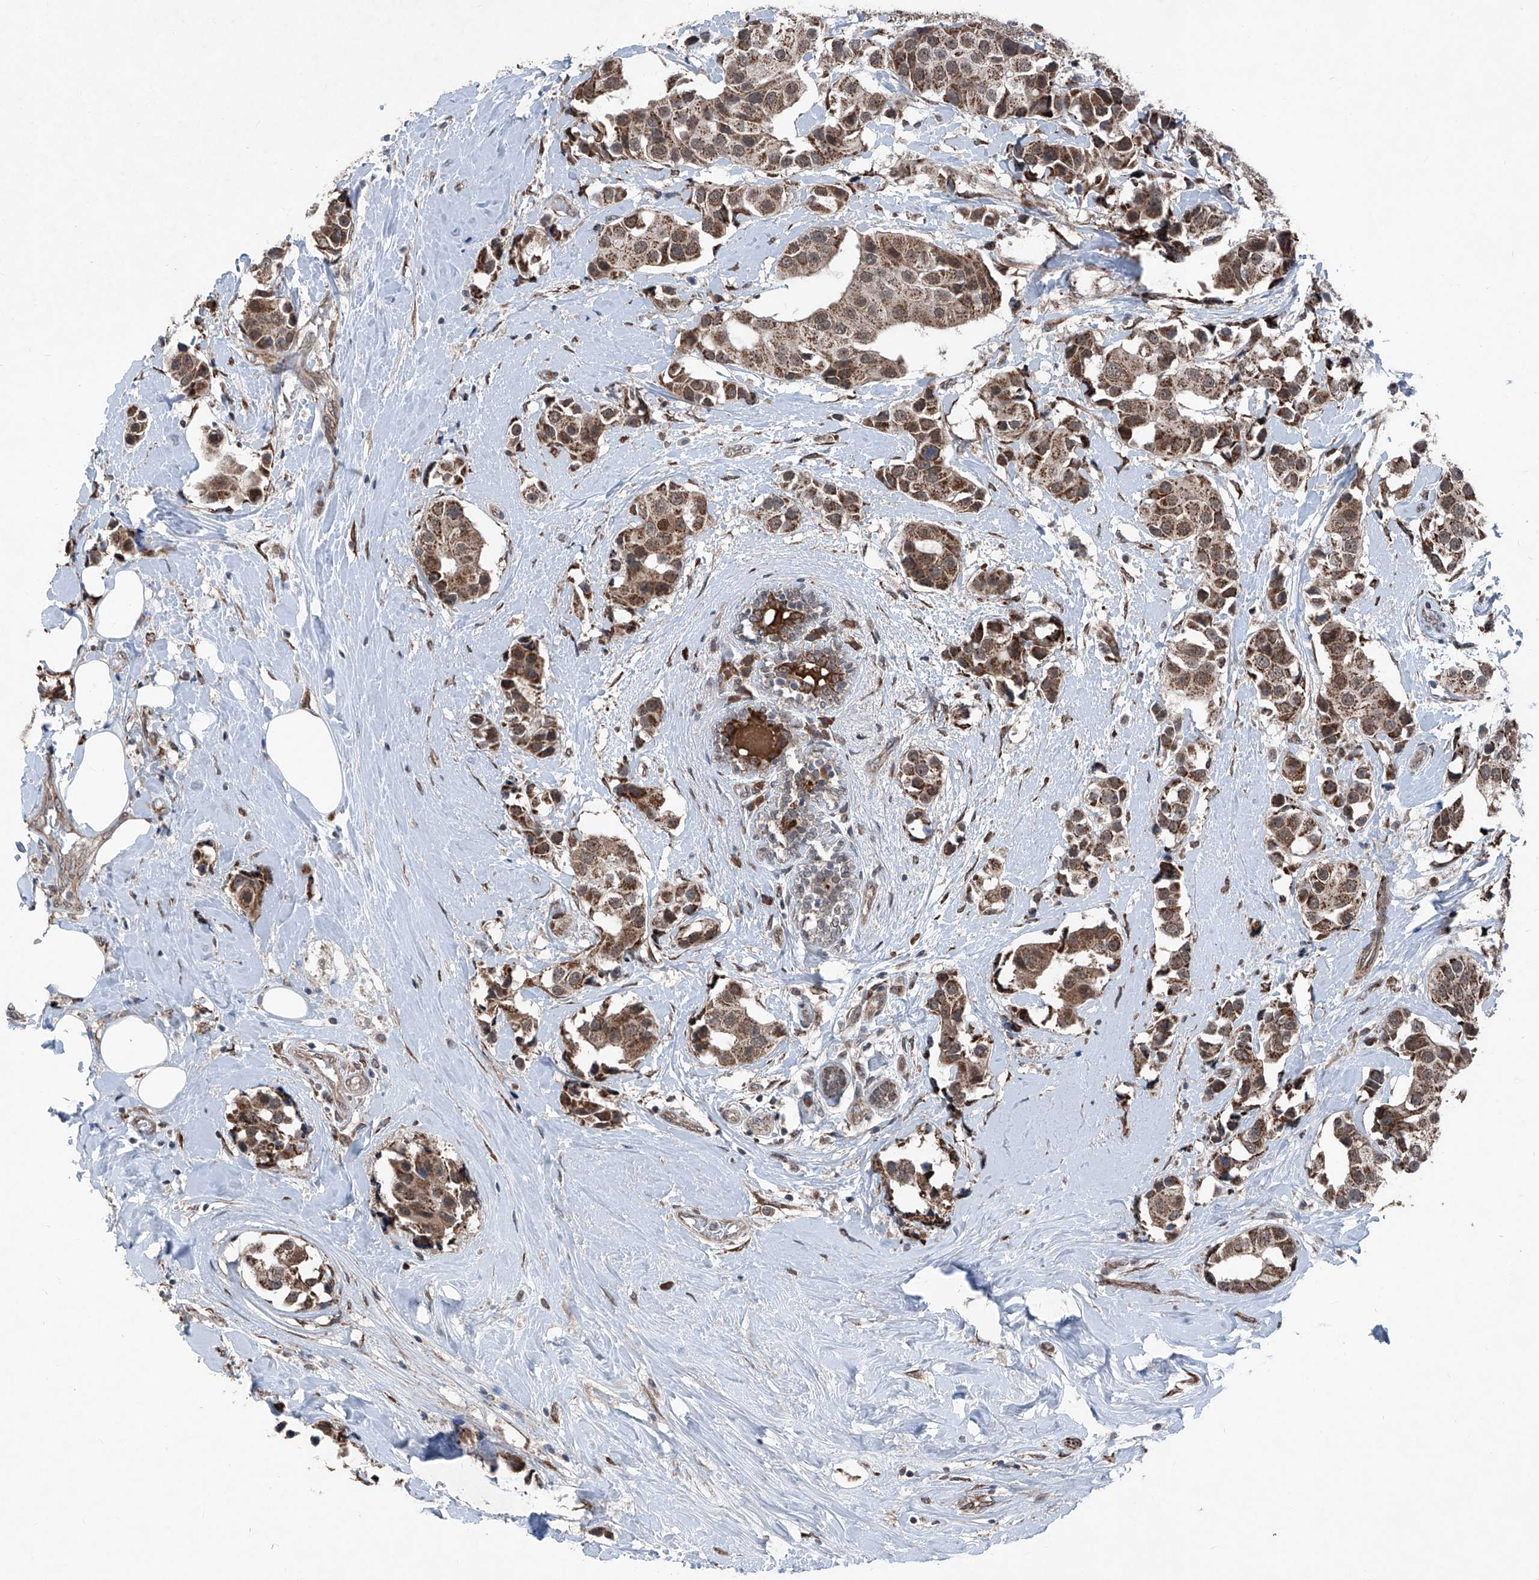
{"staining": {"intensity": "moderate", "quantity": ">75%", "location": "cytoplasmic/membranous,nuclear"}, "tissue": "breast cancer", "cell_type": "Tumor cells", "image_type": "cancer", "snomed": [{"axis": "morphology", "description": "Normal tissue, NOS"}, {"axis": "morphology", "description": "Duct carcinoma"}, {"axis": "topography", "description": "Breast"}], "caption": "Breast cancer stained with immunohistochemistry demonstrates moderate cytoplasmic/membranous and nuclear positivity in about >75% of tumor cells.", "gene": "COA7", "patient": {"sex": "female", "age": 39}}